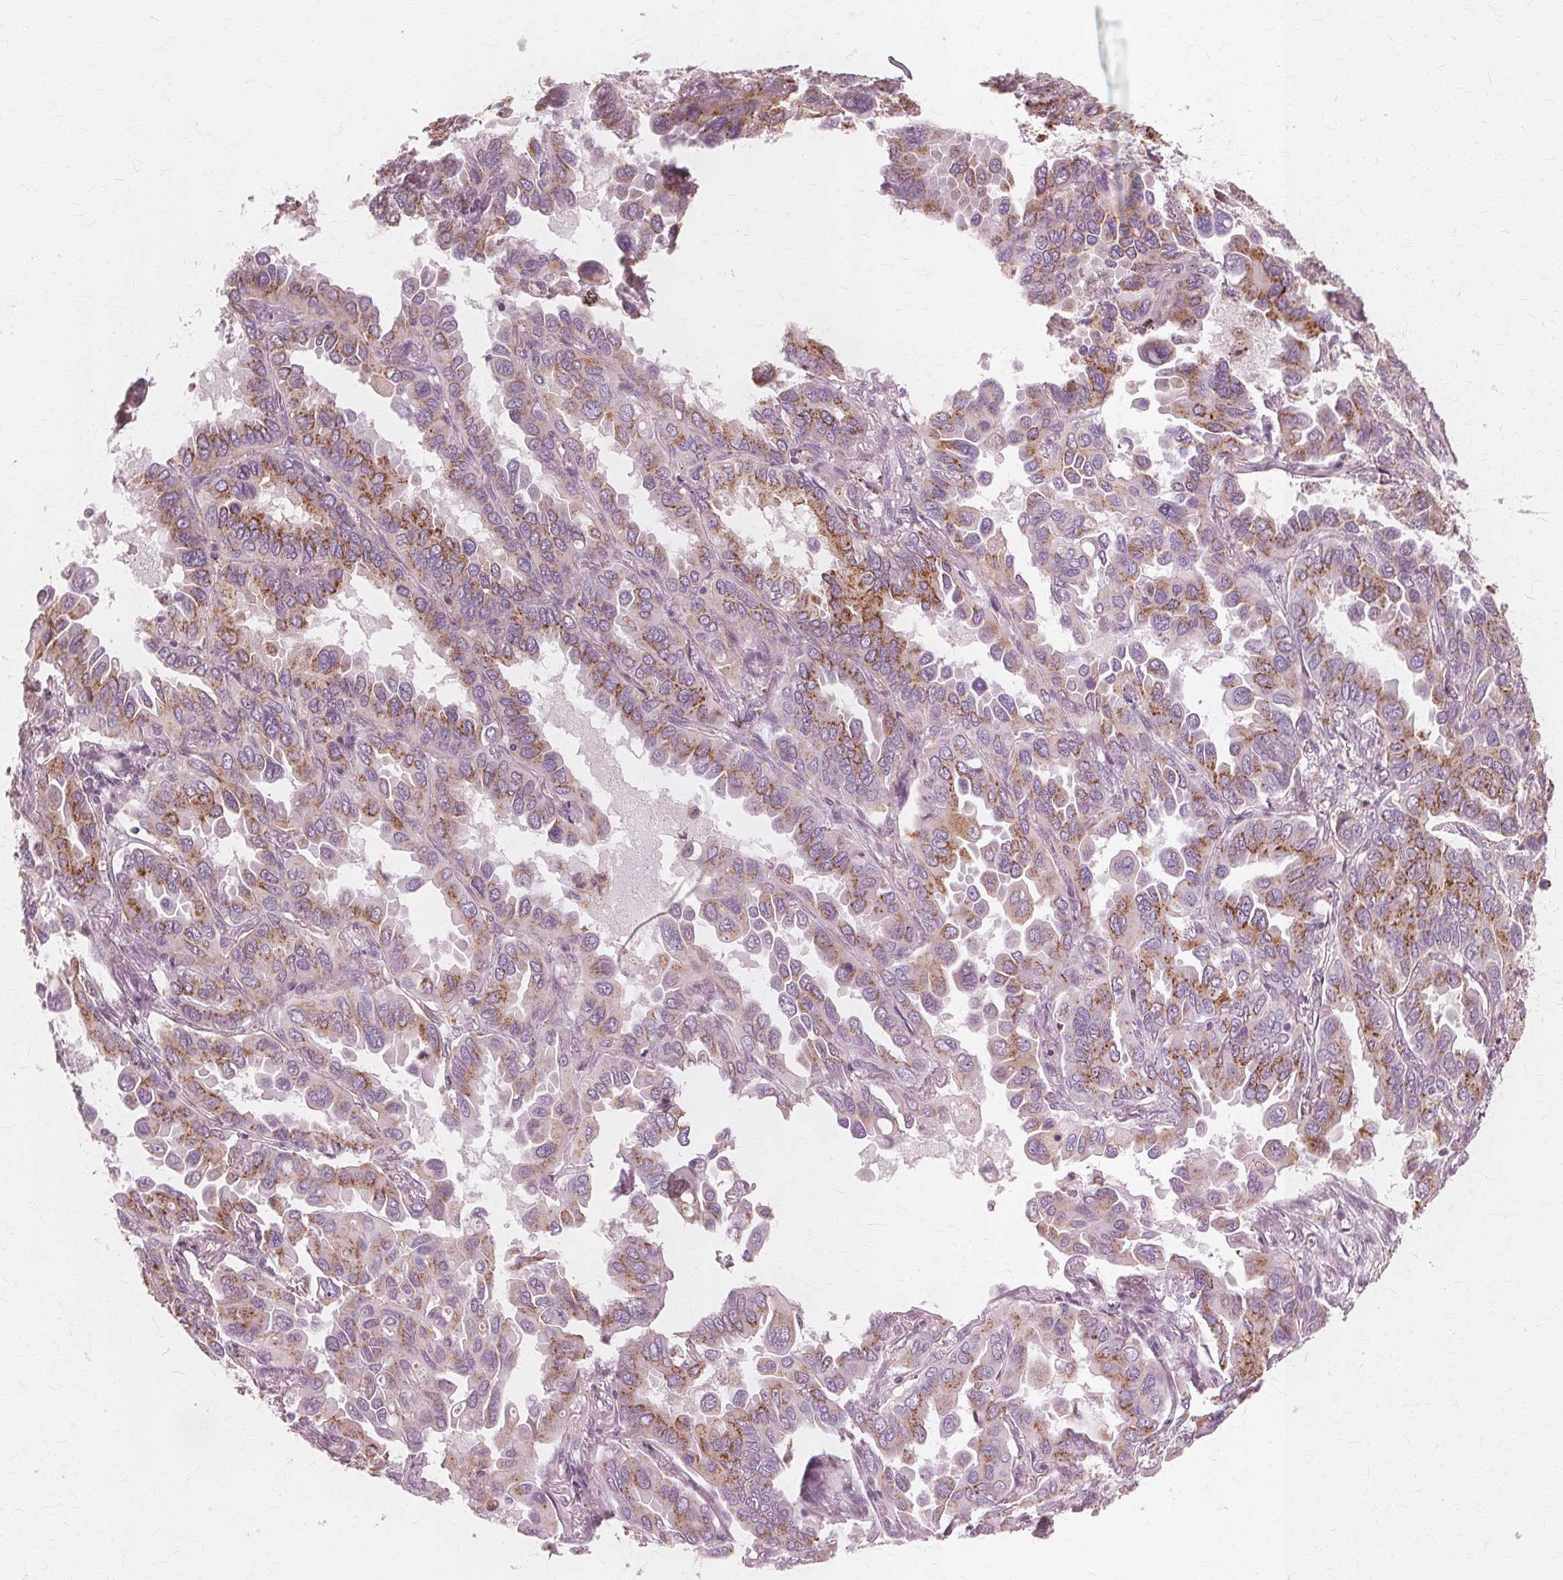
{"staining": {"intensity": "moderate", "quantity": "25%-75%", "location": "cytoplasmic/membranous"}, "tissue": "lung cancer", "cell_type": "Tumor cells", "image_type": "cancer", "snomed": [{"axis": "morphology", "description": "Adenocarcinoma, NOS"}, {"axis": "topography", "description": "Lung"}], "caption": "Immunohistochemistry image of adenocarcinoma (lung) stained for a protein (brown), which exhibits medium levels of moderate cytoplasmic/membranous expression in approximately 25%-75% of tumor cells.", "gene": "DNASE2", "patient": {"sex": "male", "age": 64}}